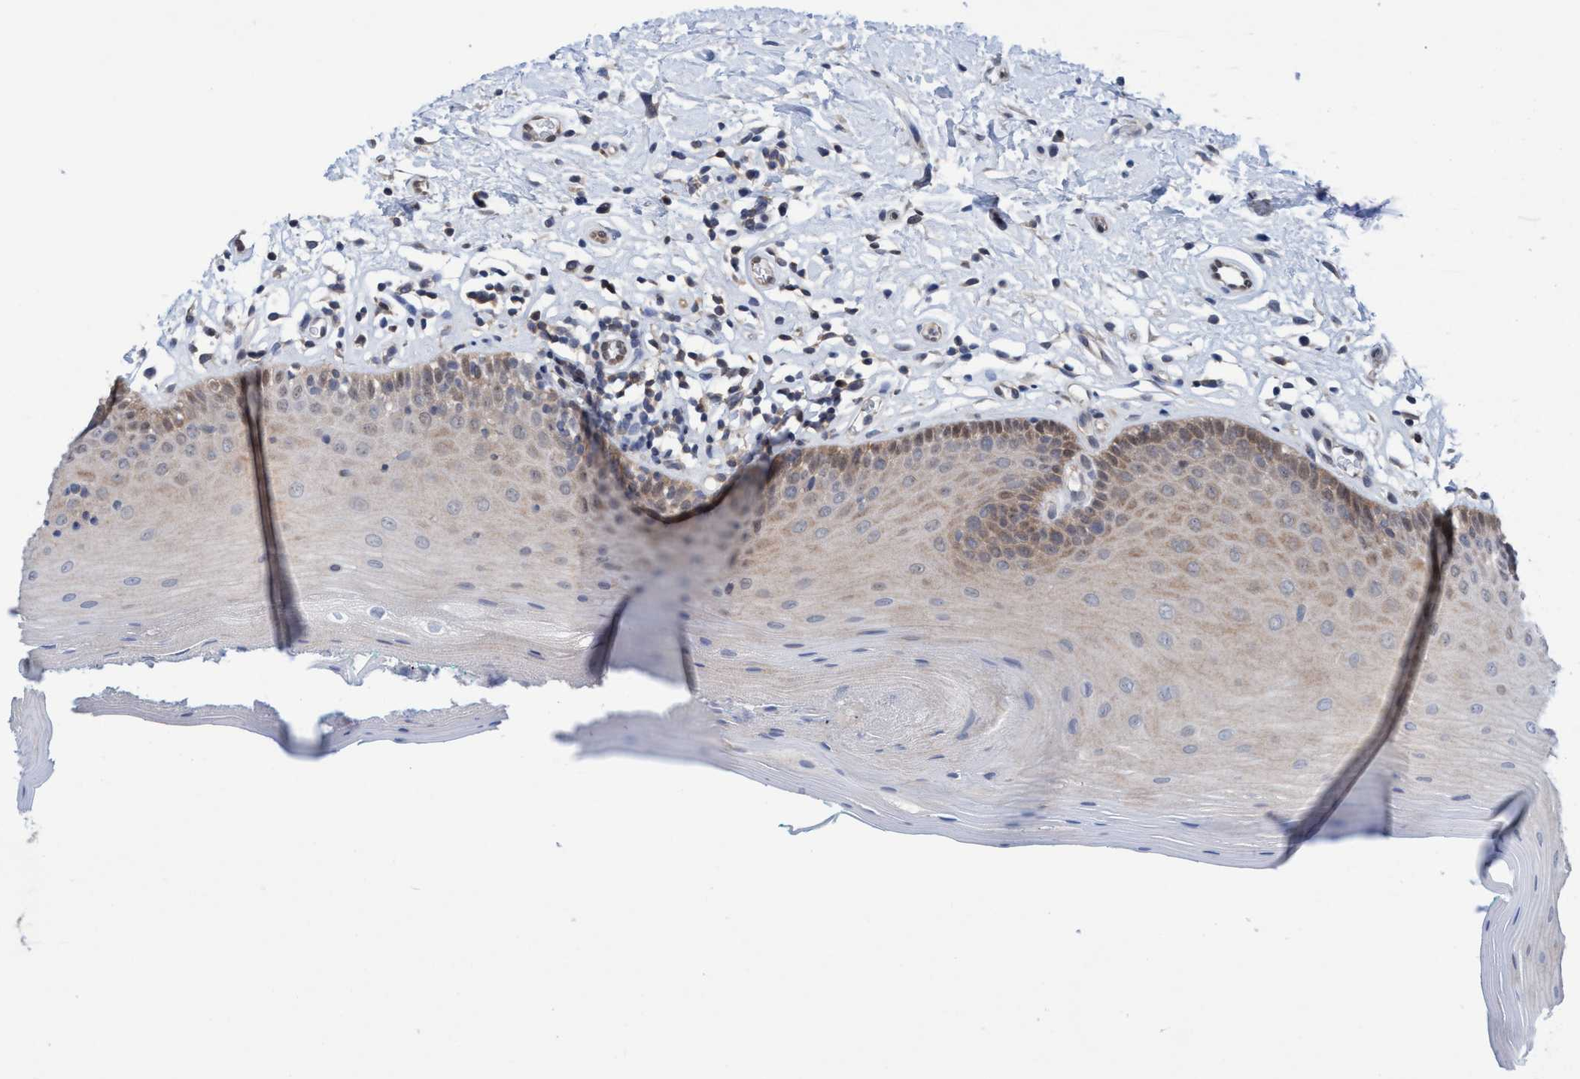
{"staining": {"intensity": "moderate", "quantity": "25%-75%", "location": "cytoplasmic/membranous"}, "tissue": "oral mucosa", "cell_type": "Squamous epithelial cells", "image_type": "normal", "snomed": [{"axis": "morphology", "description": "Normal tissue, NOS"}, {"axis": "topography", "description": "Skeletal muscle"}, {"axis": "topography", "description": "Oral tissue"}], "caption": "Immunohistochemistry (IHC) of benign oral mucosa exhibits medium levels of moderate cytoplasmic/membranous staining in approximately 25%-75% of squamous epithelial cells. The staining is performed using DAB (3,3'-diaminobenzidine) brown chromogen to label protein expression. The nuclei are counter-stained blue using hematoxylin.", "gene": "GLOD4", "patient": {"sex": "male", "age": 58}}